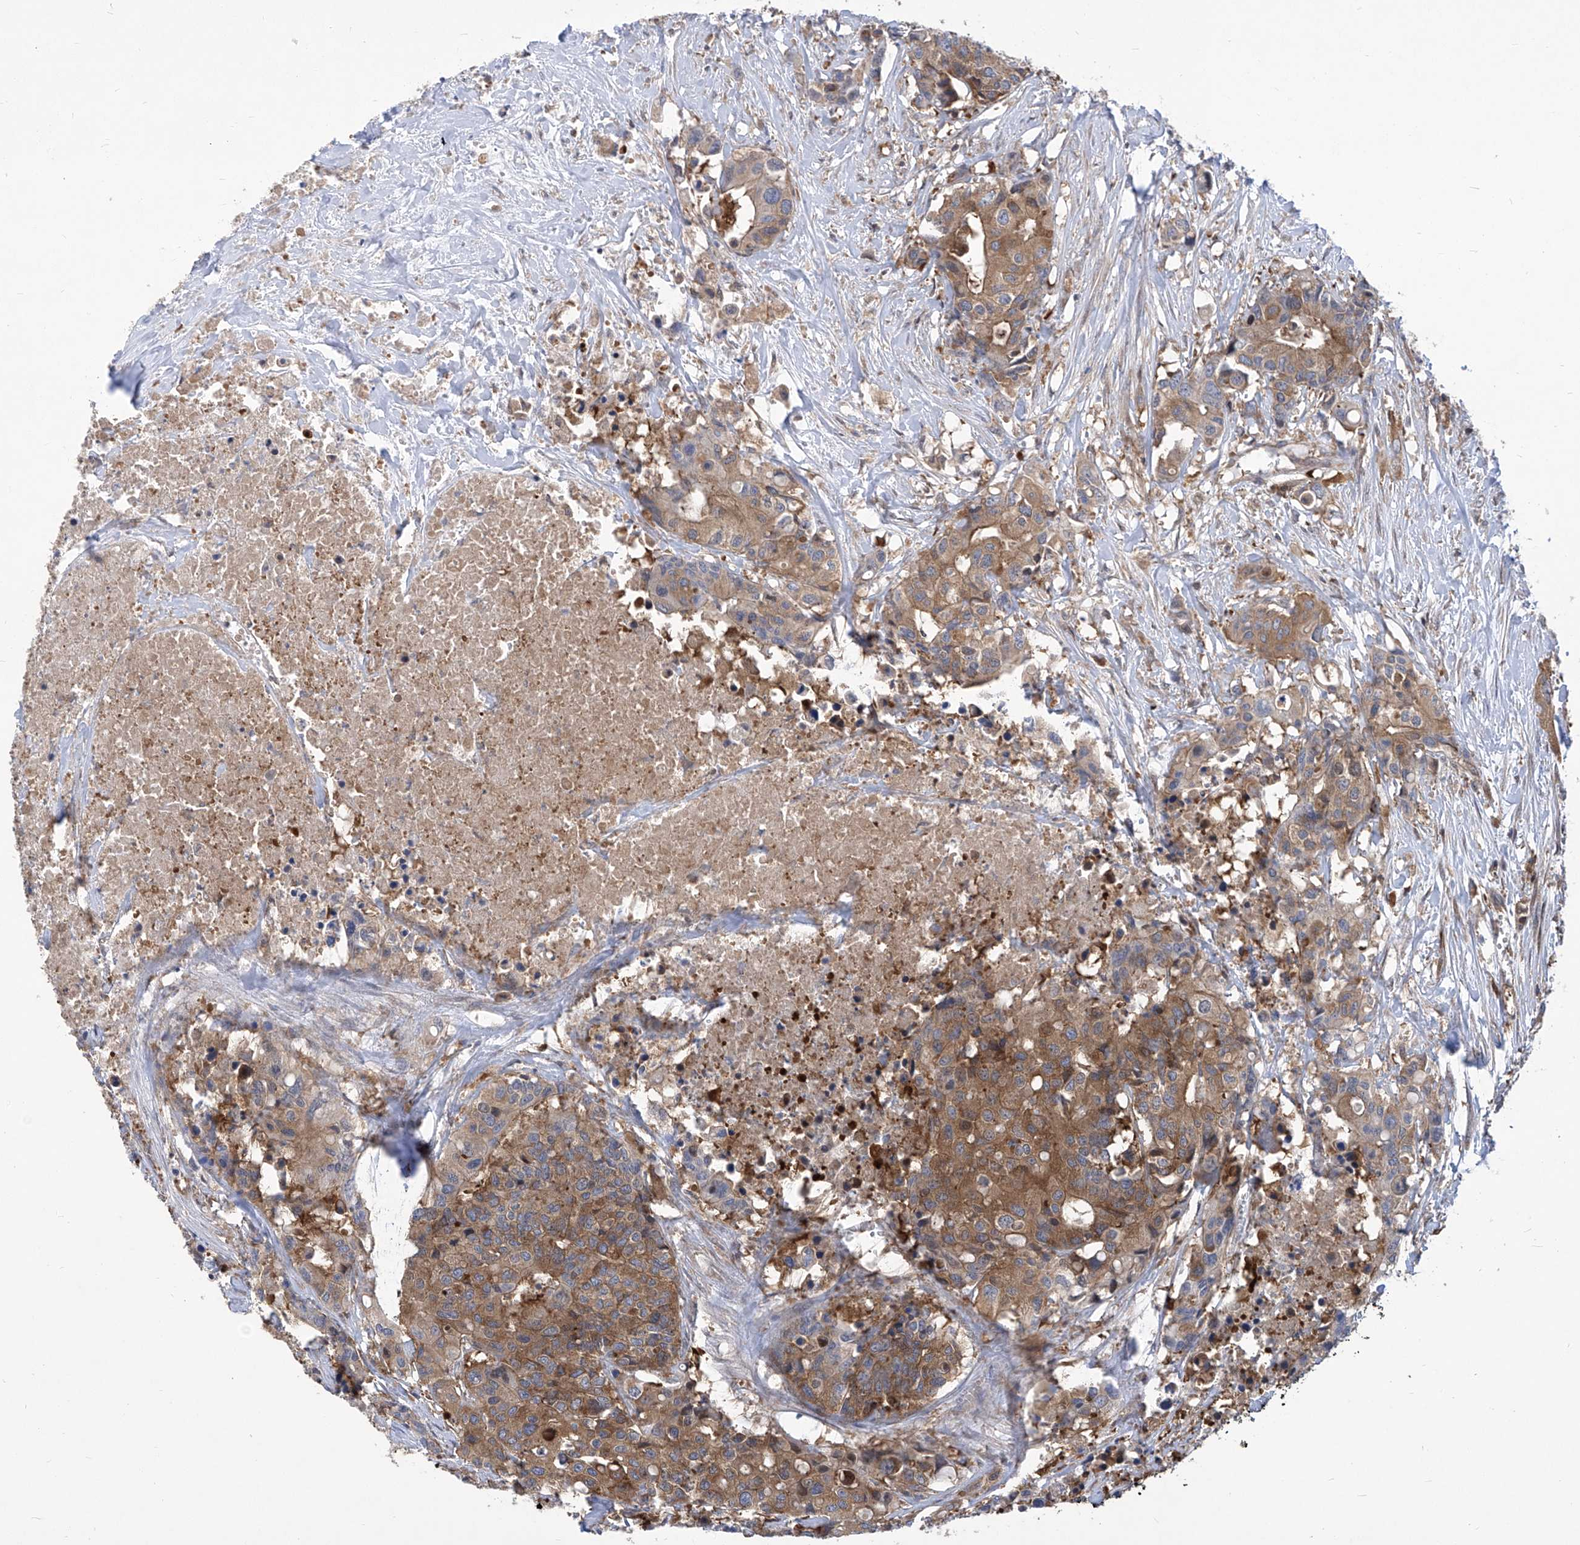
{"staining": {"intensity": "moderate", "quantity": ">75%", "location": "cytoplasmic/membranous"}, "tissue": "colorectal cancer", "cell_type": "Tumor cells", "image_type": "cancer", "snomed": [{"axis": "morphology", "description": "Adenocarcinoma, NOS"}, {"axis": "topography", "description": "Colon"}], "caption": "A high-resolution image shows immunohistochemistry staining of colorectal cancer (adenocarcinoma), which reveals moderate cytoplasmic/membranous expression in approximately >75% of tumor cells.", "gene": "EIF3M", "patient": {"sex": "male", "age": 77}}